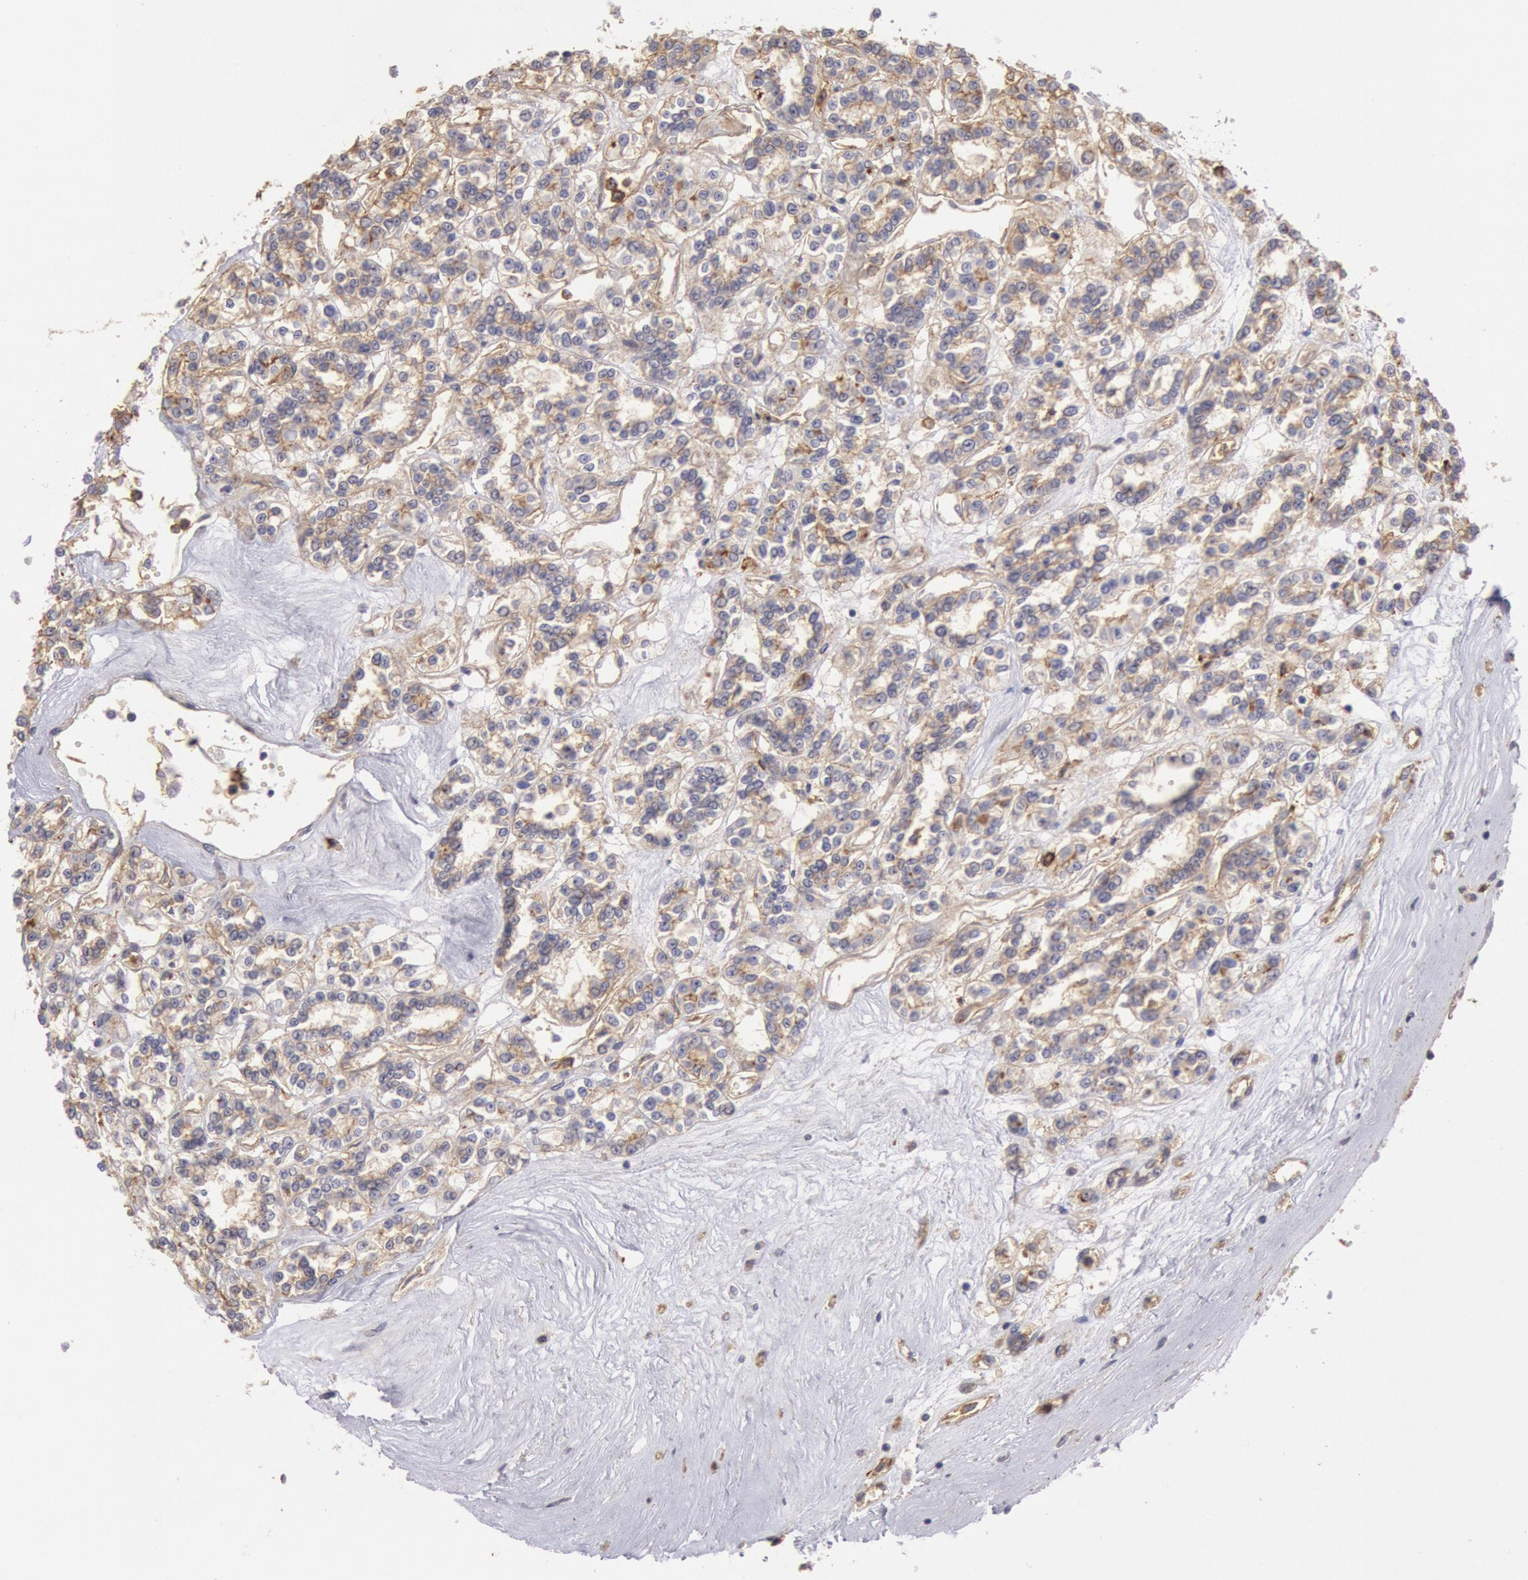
{"staining": {"intensity": "weak", "quantity": "25%-75%", "location": "cytoplasmic/membranous"}, "tissue": "renal cancer", "cell_type": "Tumor cells", "image_type": "cancer", "snomed": [{"axis": "morphology", "description": "Adenocarcinoma, NOS"}, {"axis": "topography", "description": "Kidney"}], "caption": "Renal cancer (adenocarcinoma) tissue exhibits weak cytoplasmic/membranous staining in approximately 25%-75% of tumor cells, visualized by immunohistochemistry.", "gene": "SNAP23", "patient": {"sex": "female", "age": 76}}